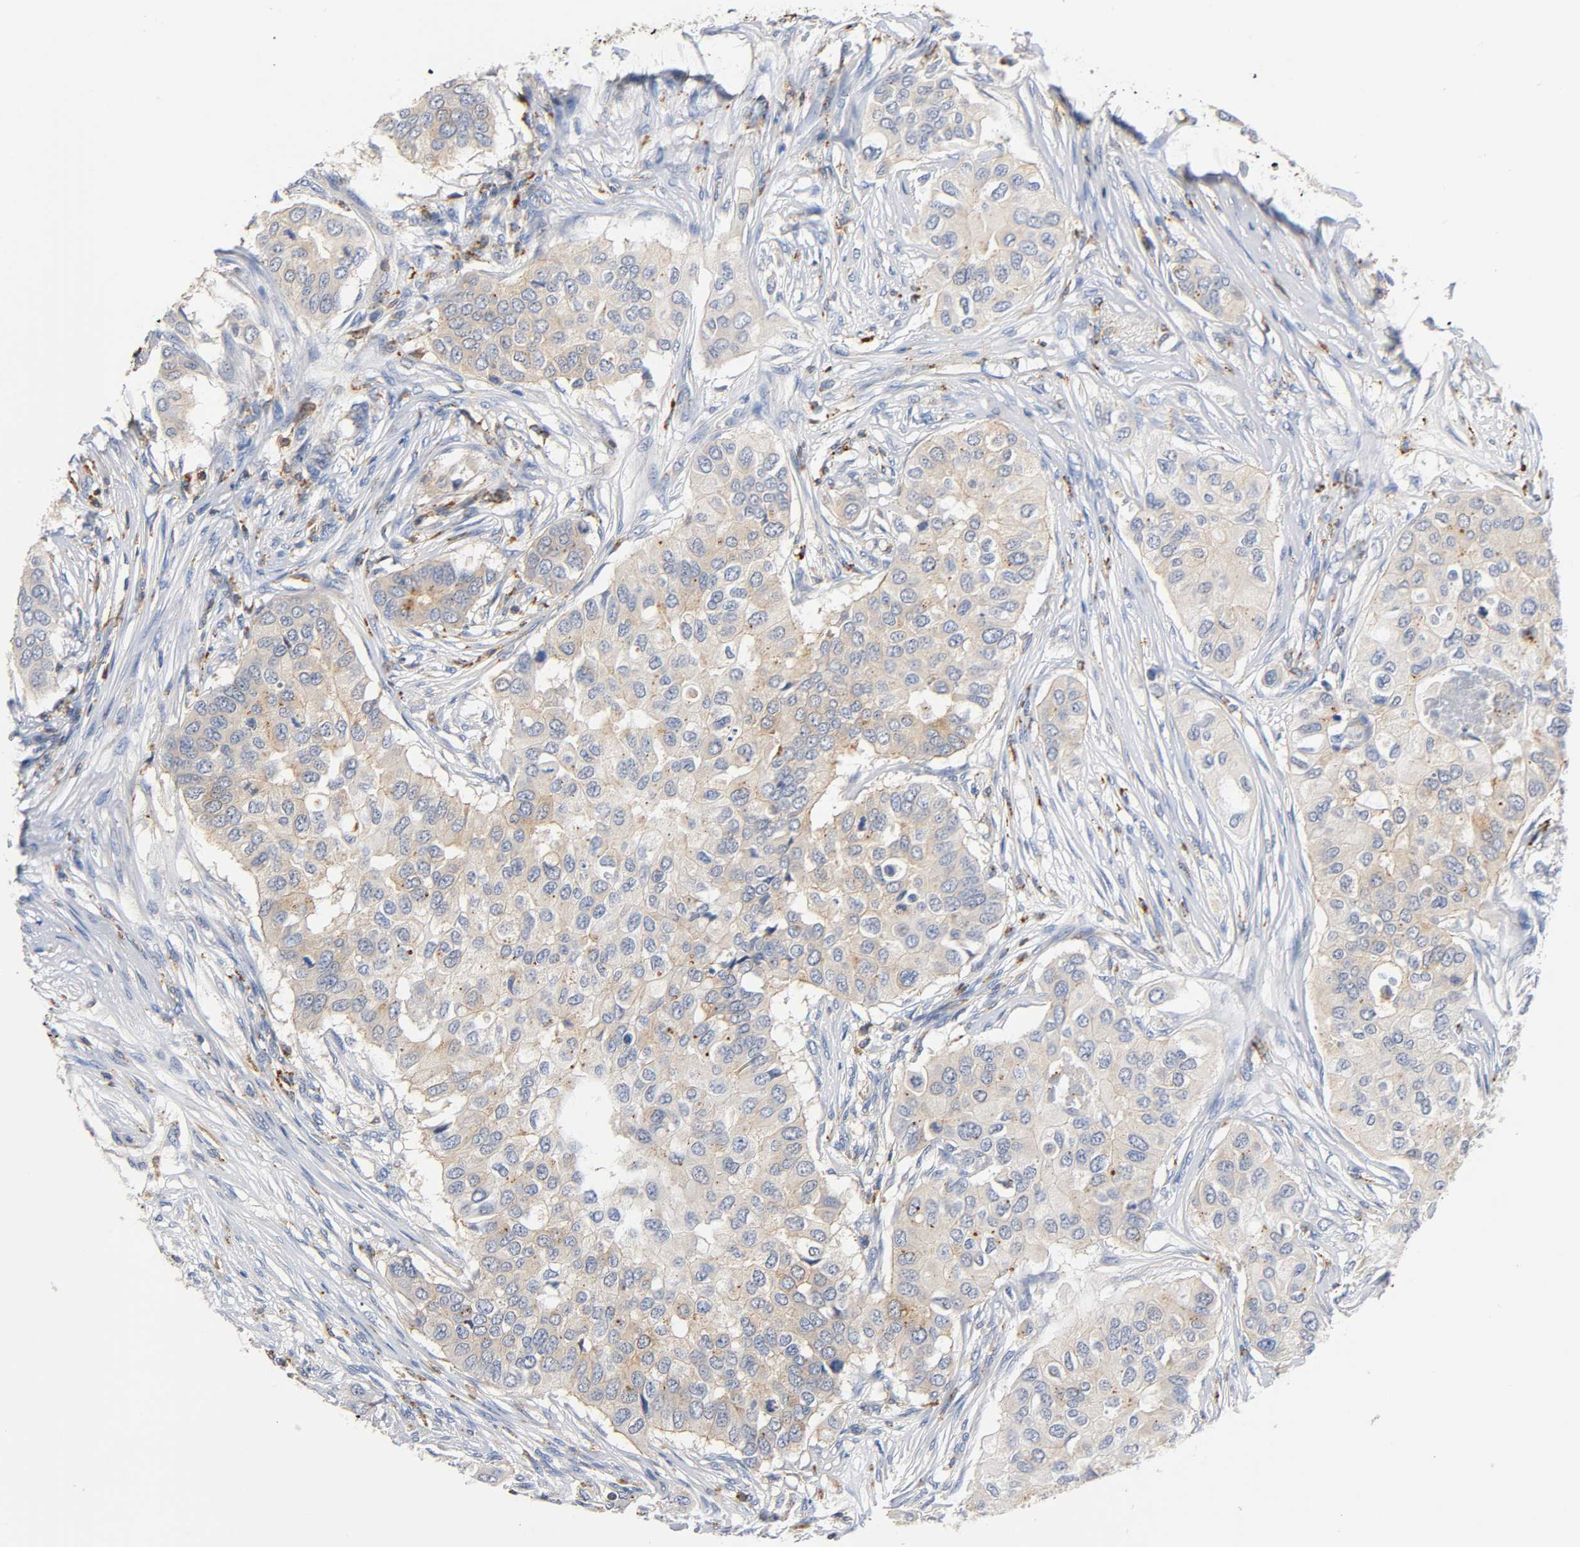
{"staining": {"intensity": "weak", "quantity": "25%-75%", "location": "cytoplasmic/membranous"}, "tissue": "breast cancer", "cell_type": "Tumor cells", "image_type": "cancer", "snomed": [{"axis": "morphology", "description": "Normal tissue, NOS"}, {"axis": "morphology", "description": "Duct carcinoma"}, {"axis": "topography", "description": "Breast"}], "caption": "The immunohistochemical stain shows weak cytoplasmic/membranous positivity in tumor cells of breast invasive ductal carcinoma tissue.", "gene": "UCKL1", "patient": {"sex": "female", "age": 49}}